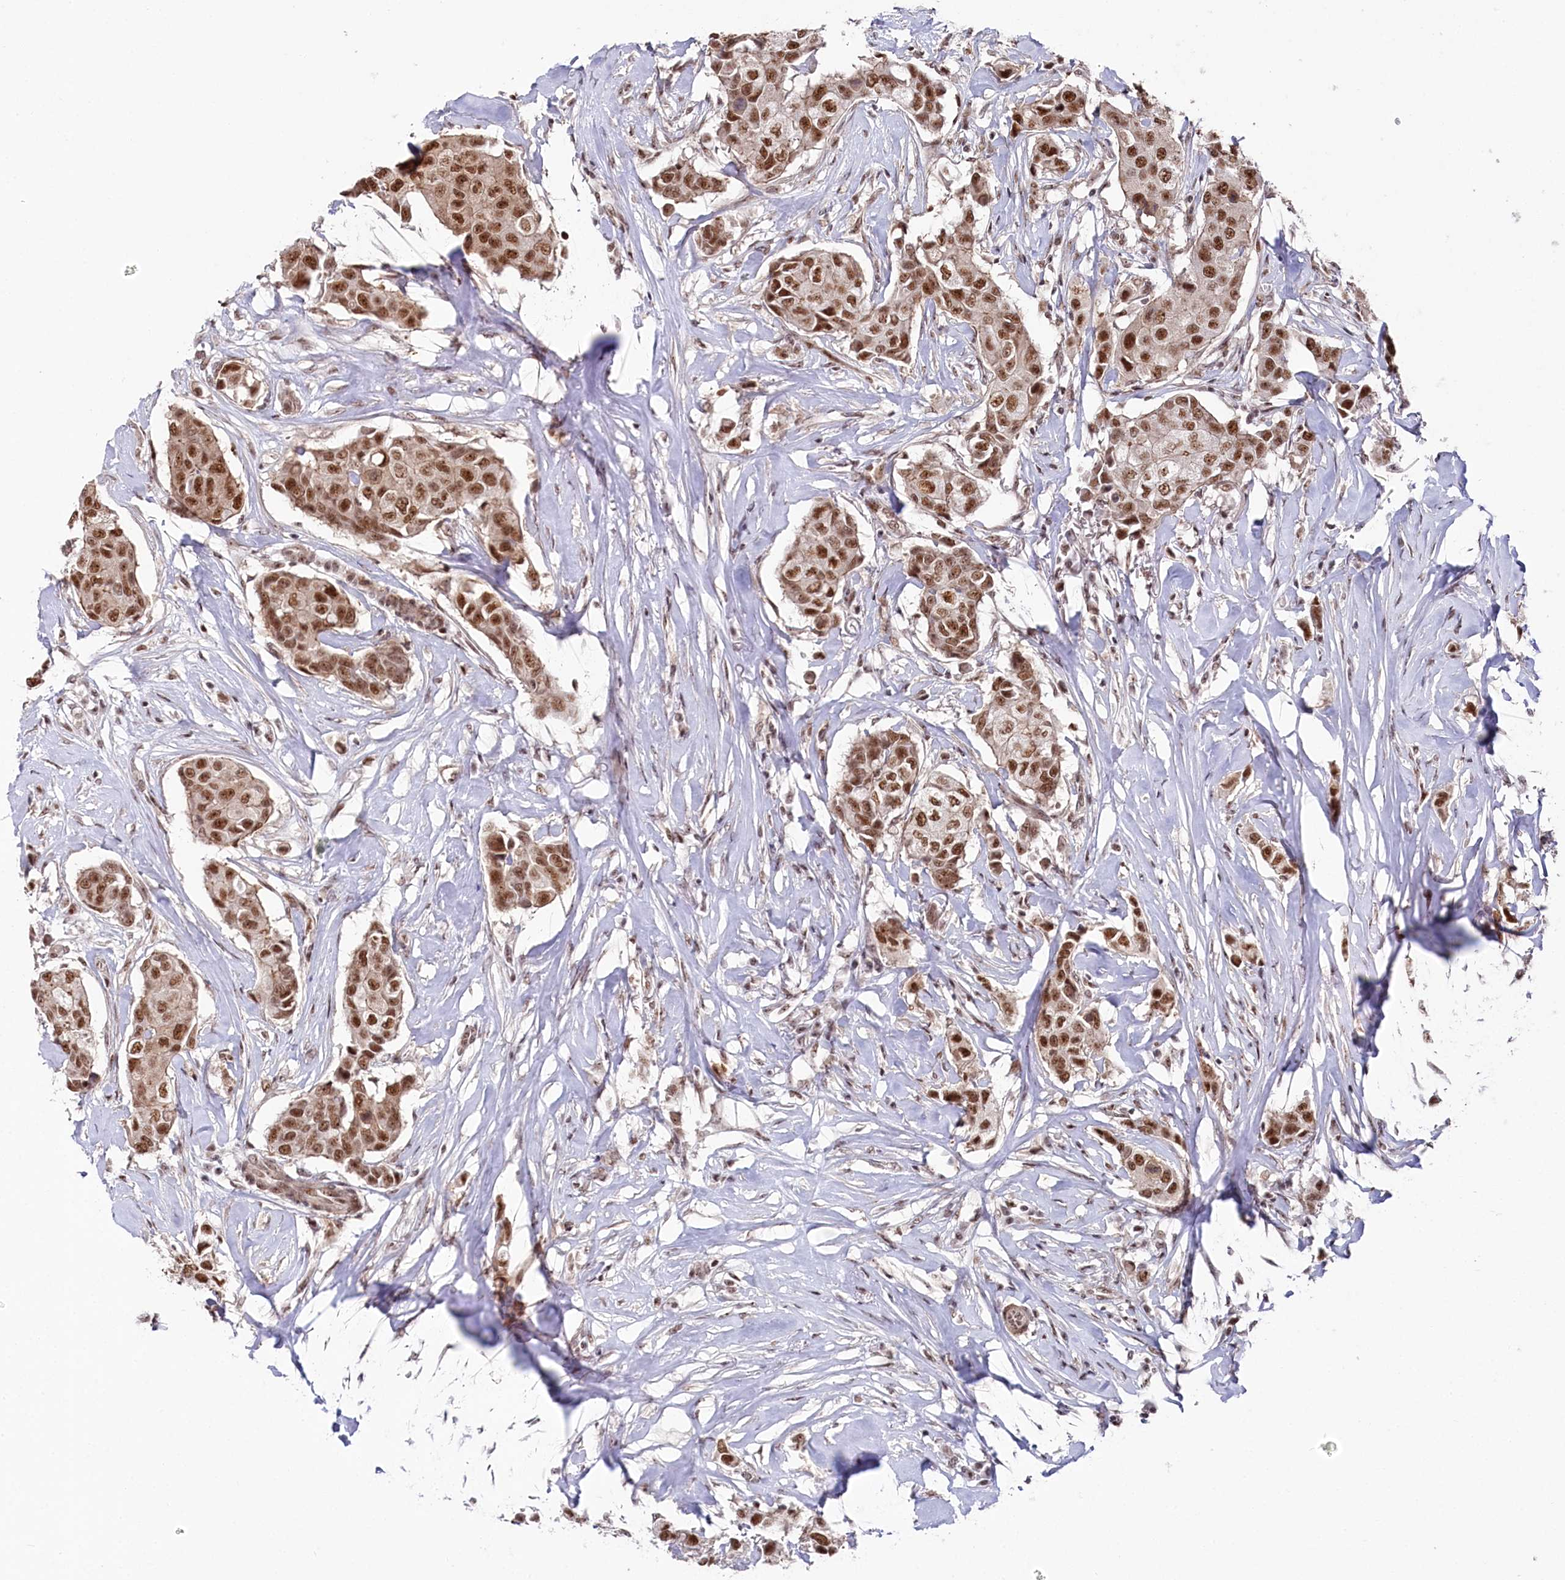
{"staining": {"intensity": "strong", "quantity": ">75%", "location": "nuclear"}, "tissue": "breast cancer", "cell_type": "Tumor cells", "image_type": "cancer", "snomed": [{"axis": "morphology", "description": "Duct carcinoma"}, {"axis": "topography", "description": "Breast"}], "caption": "Immunohistochemical staining of breast cancer (intraductal carcinoma) displays high levels of strong nuclear staining in about >75% of tumor cells.", "gene": "POLR2H", "patient": {"sex": "female", "age": 80}}